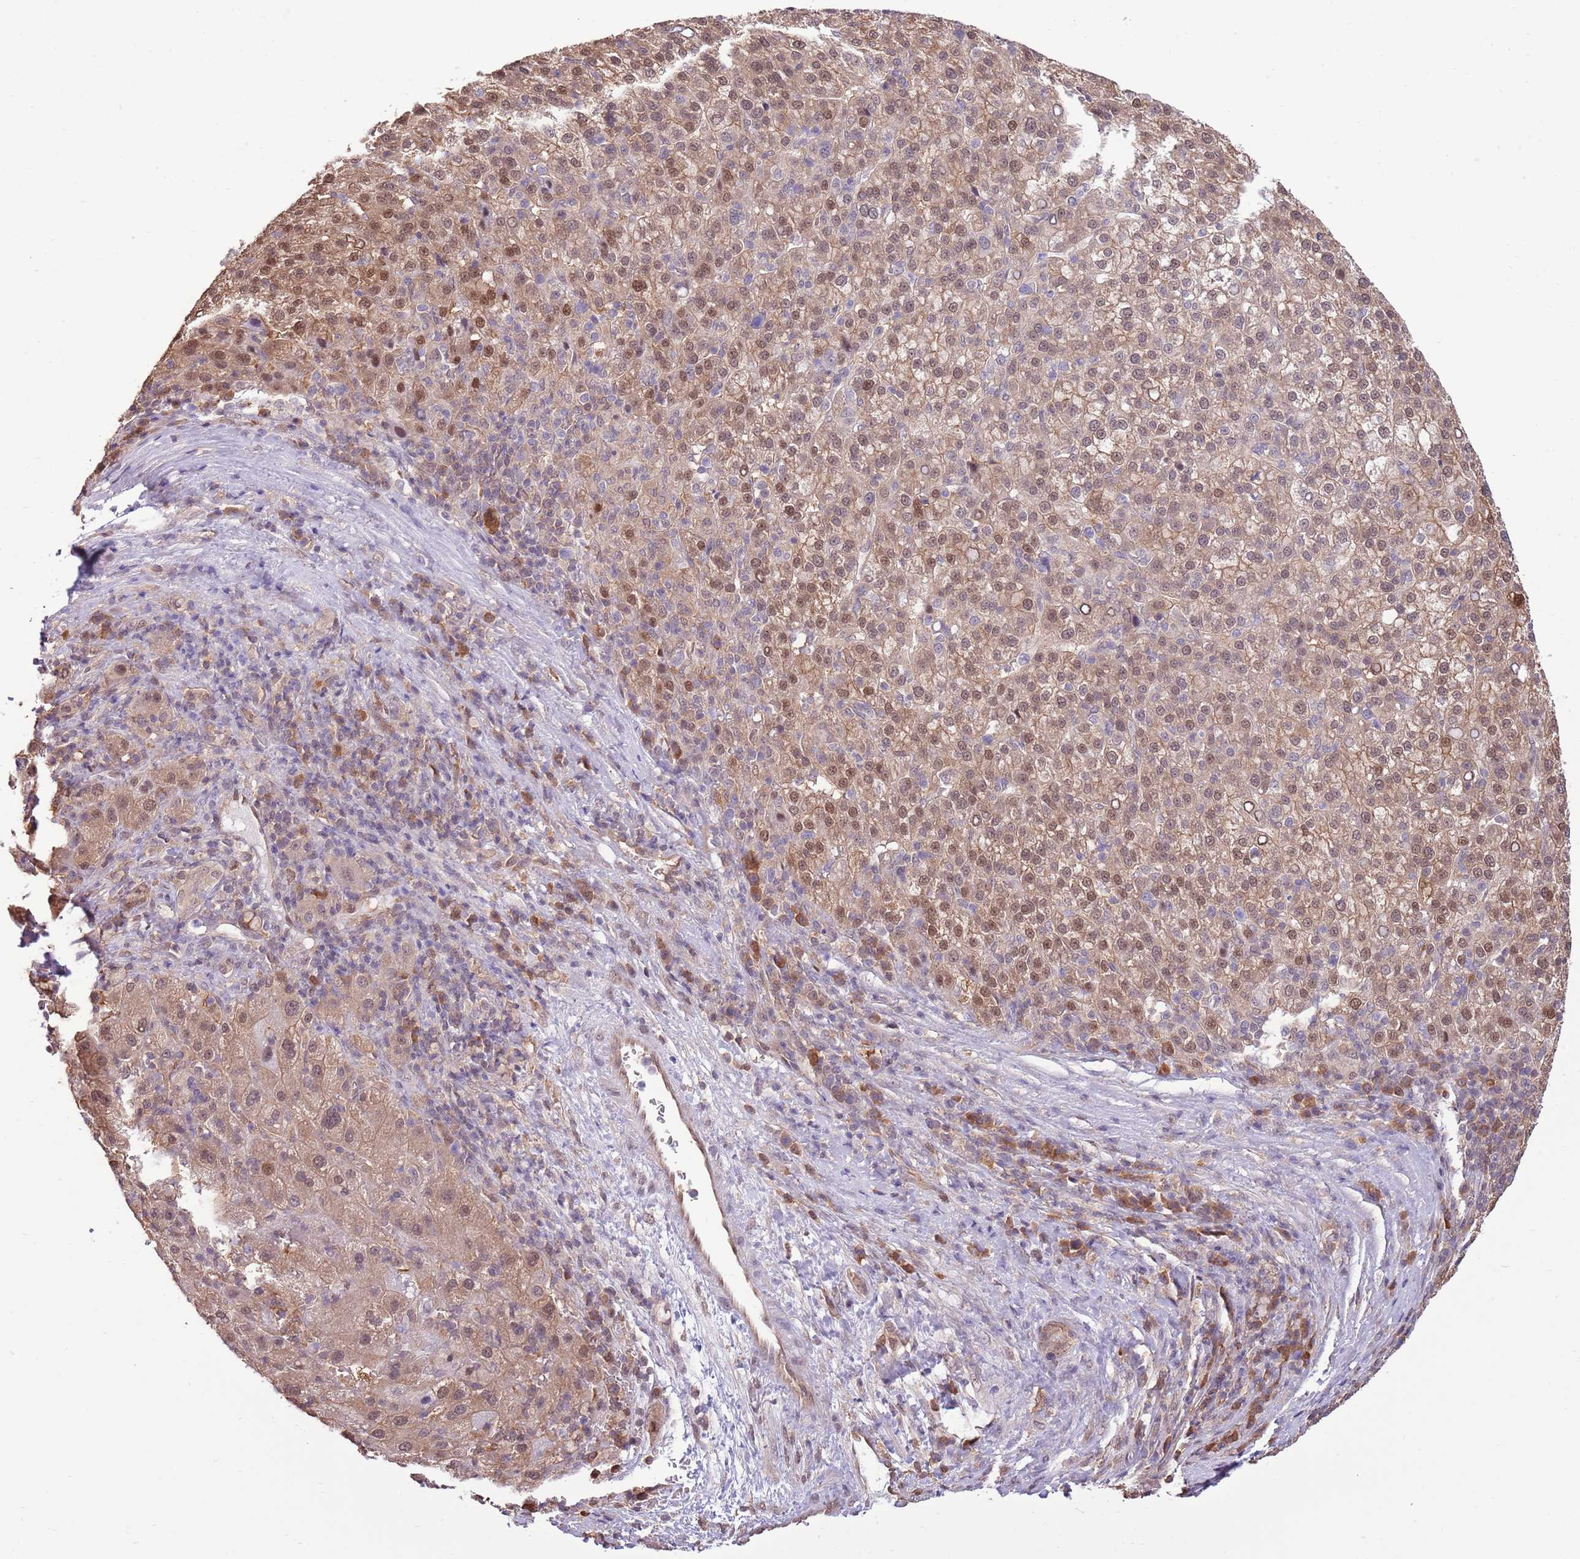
{"staining": {"intensity": "moderate", "quantity": ">75%", "location": "cytoplasmic/membranous,nuclear"}, "tissue": "liver cancer", "cell_type": "Tumor cells", "image_type": "cancer", "snomed": [{"axis": "morphology", "description": "Carcinoma, Hepatocellular, NOS"}, {"axis": "topography", "description": "Liver"}], "caption": "Protein staining exhibits moderate cytoplasmic/membranous and nuclear expression in approximately >75% of tumor cells in liver hepatocellular carcinoma.", "gene": "NSFL1C", "patient": {"sex": "female", "age": 58}}